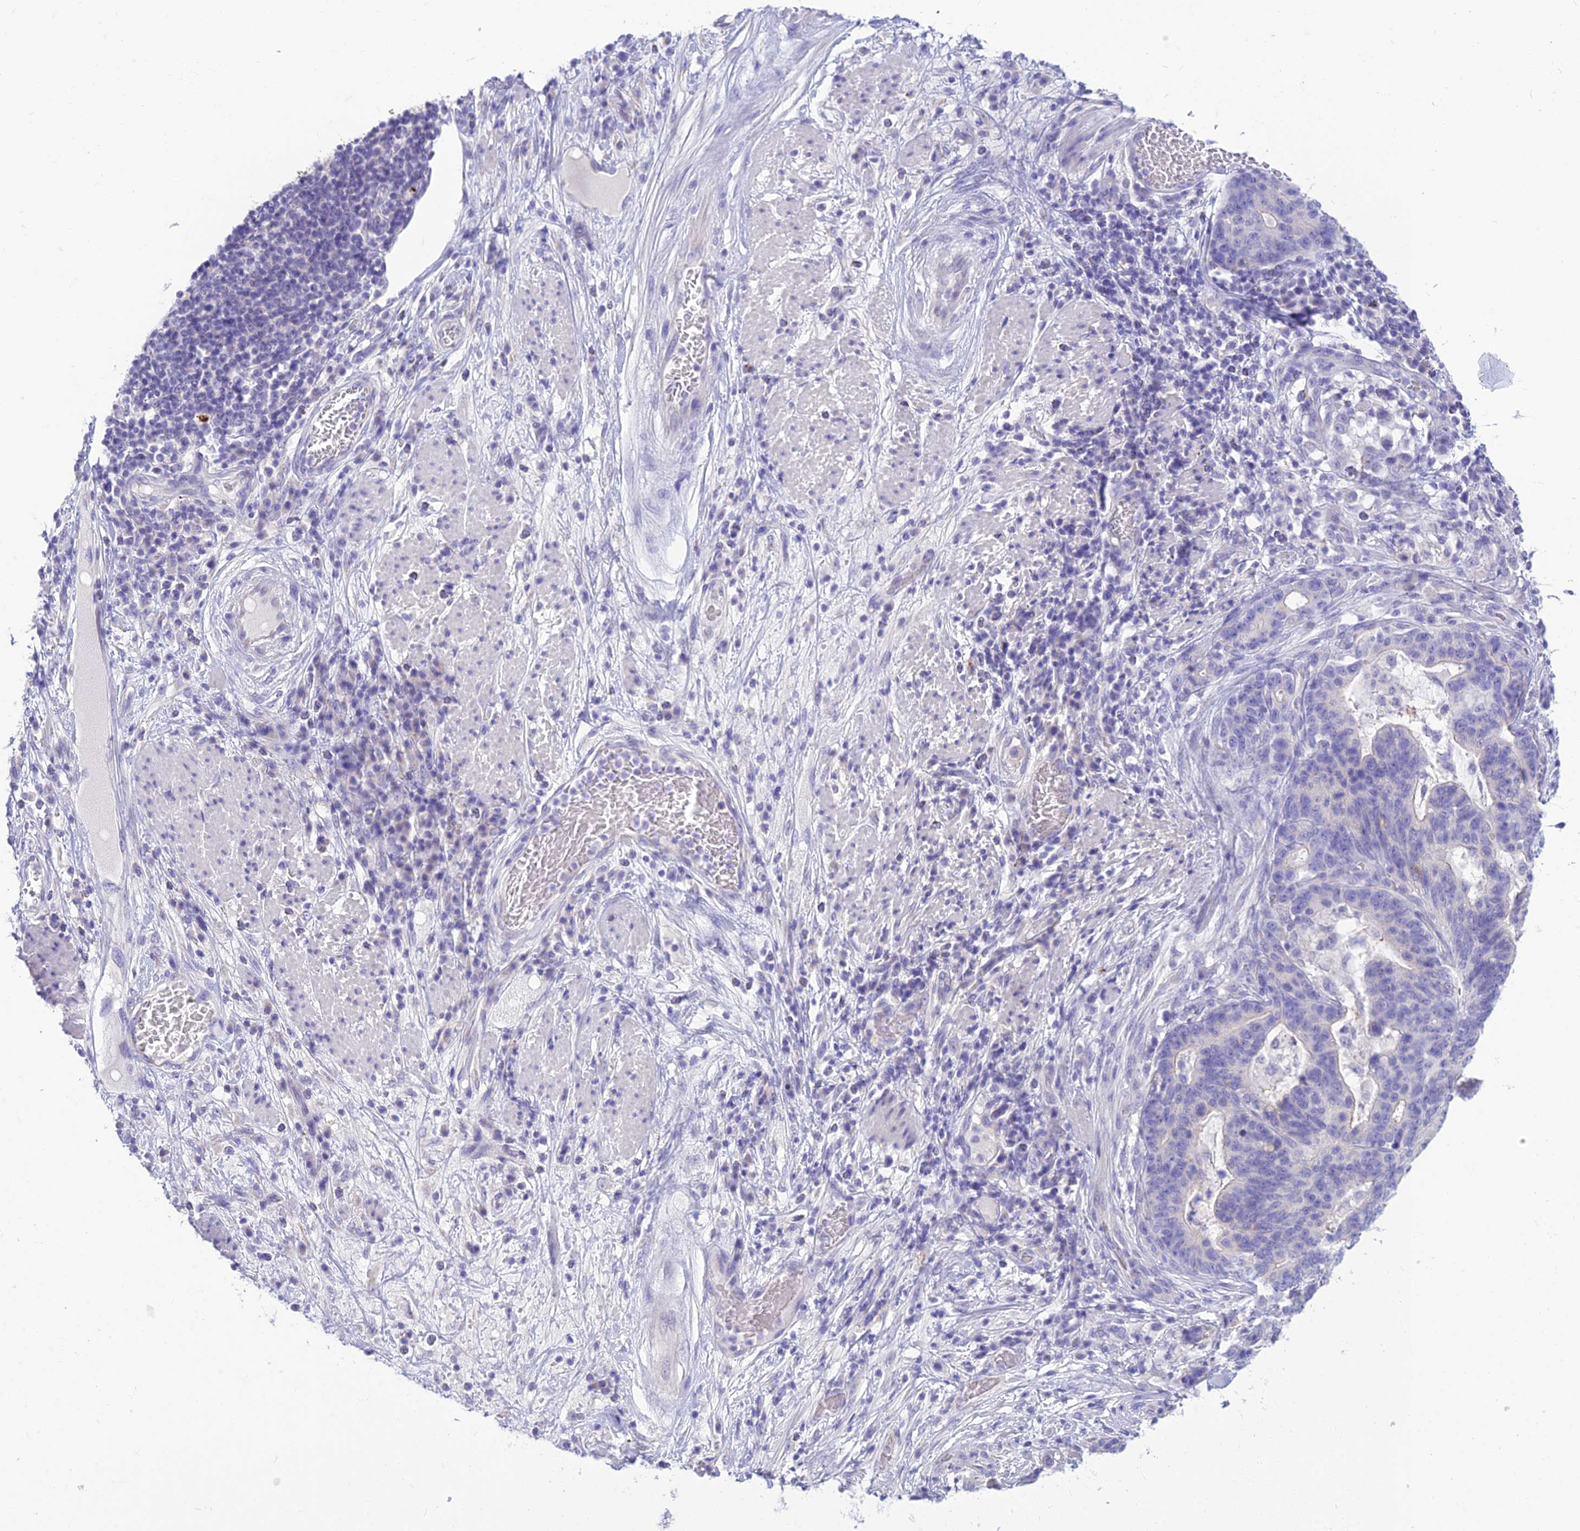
{"staining": {"intensity": "moderate", "quantity": "<25%", "location": "cytoplasmic/membranous,nuclear"}, "tissue": "stomach cancer", "cell_type": "Tumor cells", "image_type": "cancer", "snomed": [{"axis": "morphology", "description": "Normal tissue, NOS"}, {"axis": "morphology", "description": "Adenocarcinoma, NOS"}, {"axis": "topography", "description": "Stomach"}], "caption": "A brown stain shows moderate cytoplasmic/membranous and nuclear positivity of a protein in human adenocarcinoma (stomach) tumor cells. The staining is performed using DAB brown chromogen to label protein expression. The nuclei are counter-stained blue using hematoxylin.", "gene": "DHDH", "patient": {"sex": "female", "age": 64}}